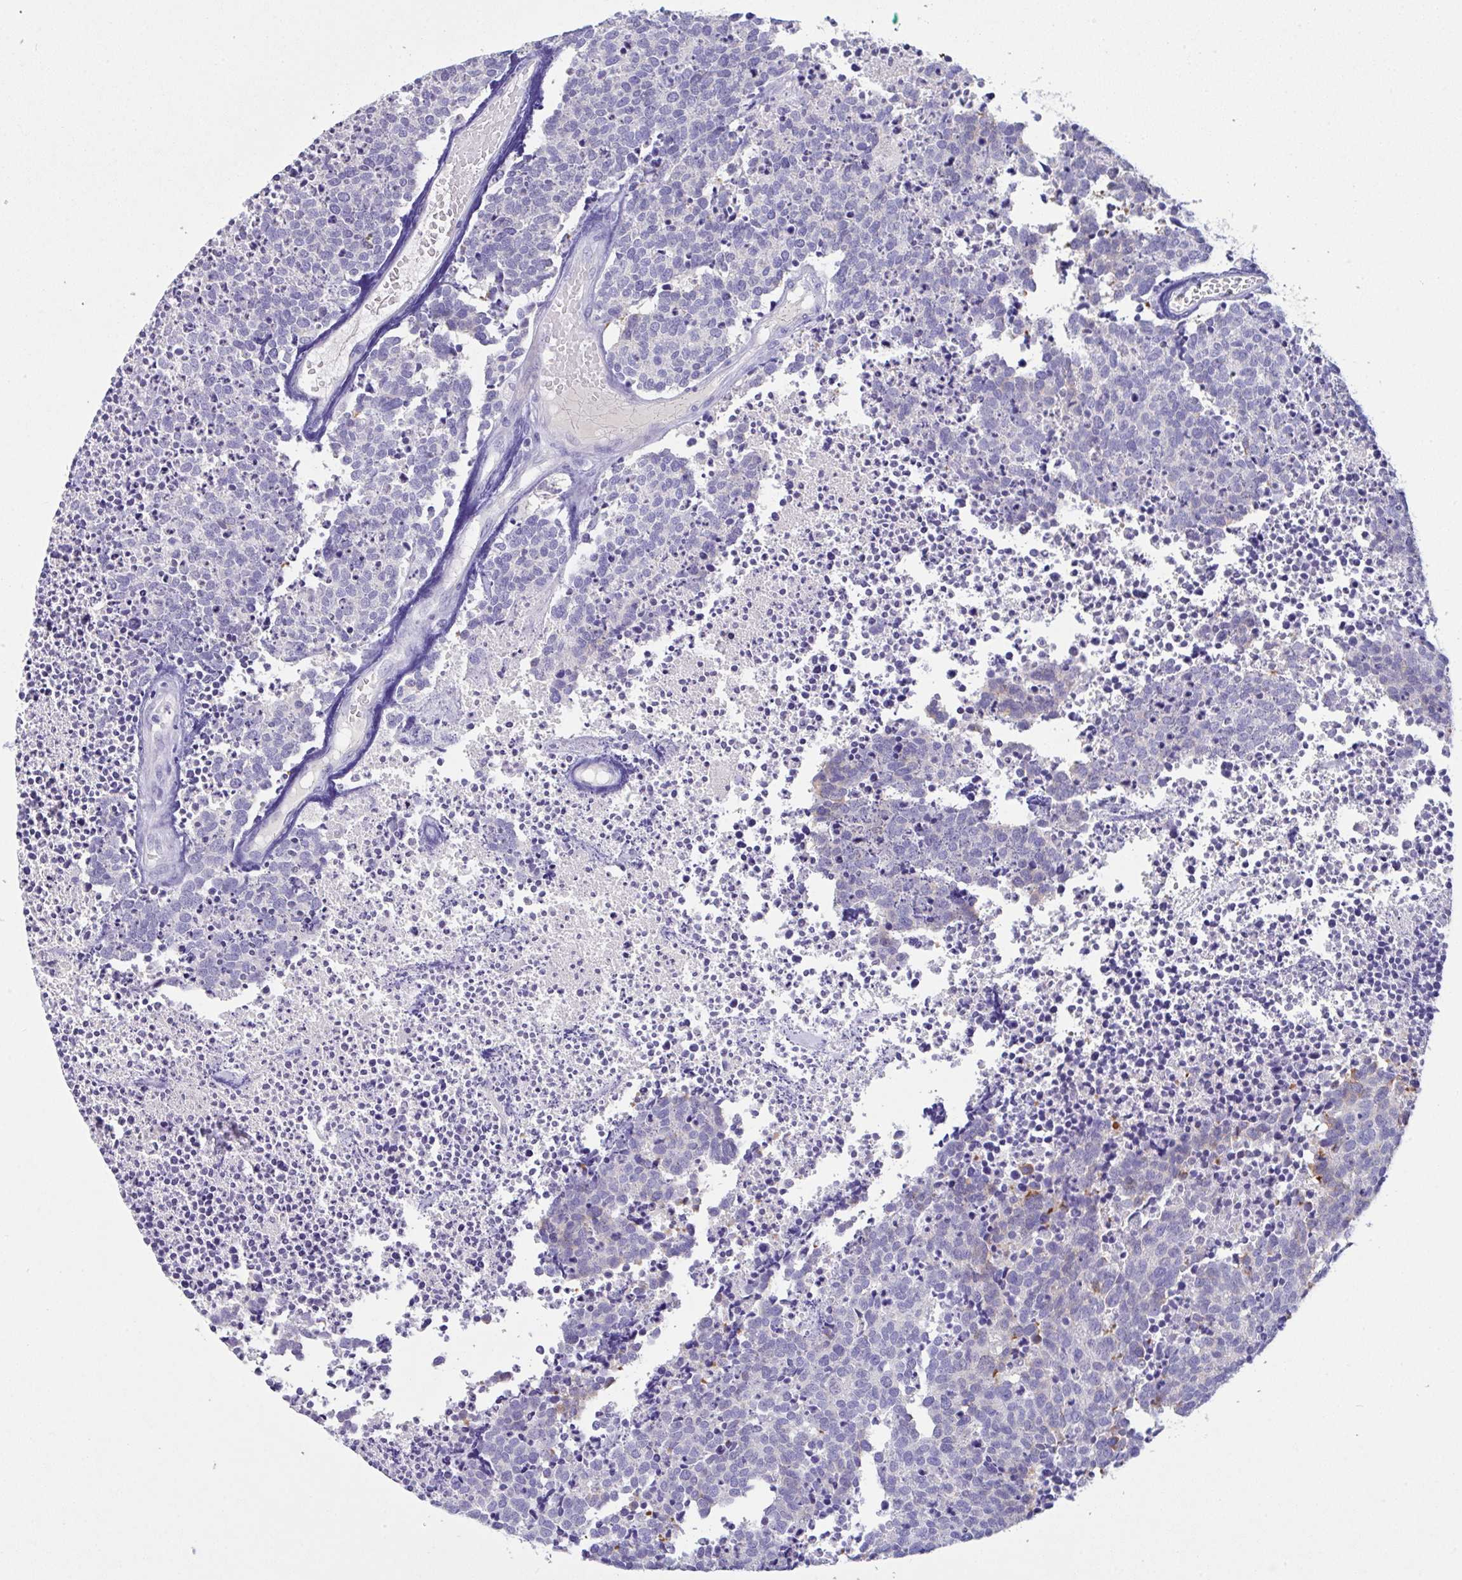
{"staining": {"intensity": "moderate", "quantity": "<25%", "location": "cytoplasmic/membranous"}, "tissue": "carcinoid", "cell_type": "Tumor cells", "image_type": "cancer", "snomed": [{"axis": "morphology", "description": "Carcinoid, malignant, NOS"}, {"axis": "topography", "description": "Skin"}], "caption": "A low amount of moderate cytoplasmic/membranous expression is appreciated in approximately <25% of tumor cells in malignant carcinoid tissue.", "gene": "FBXL20", "patient": {"sex": "female", "age": 79}}